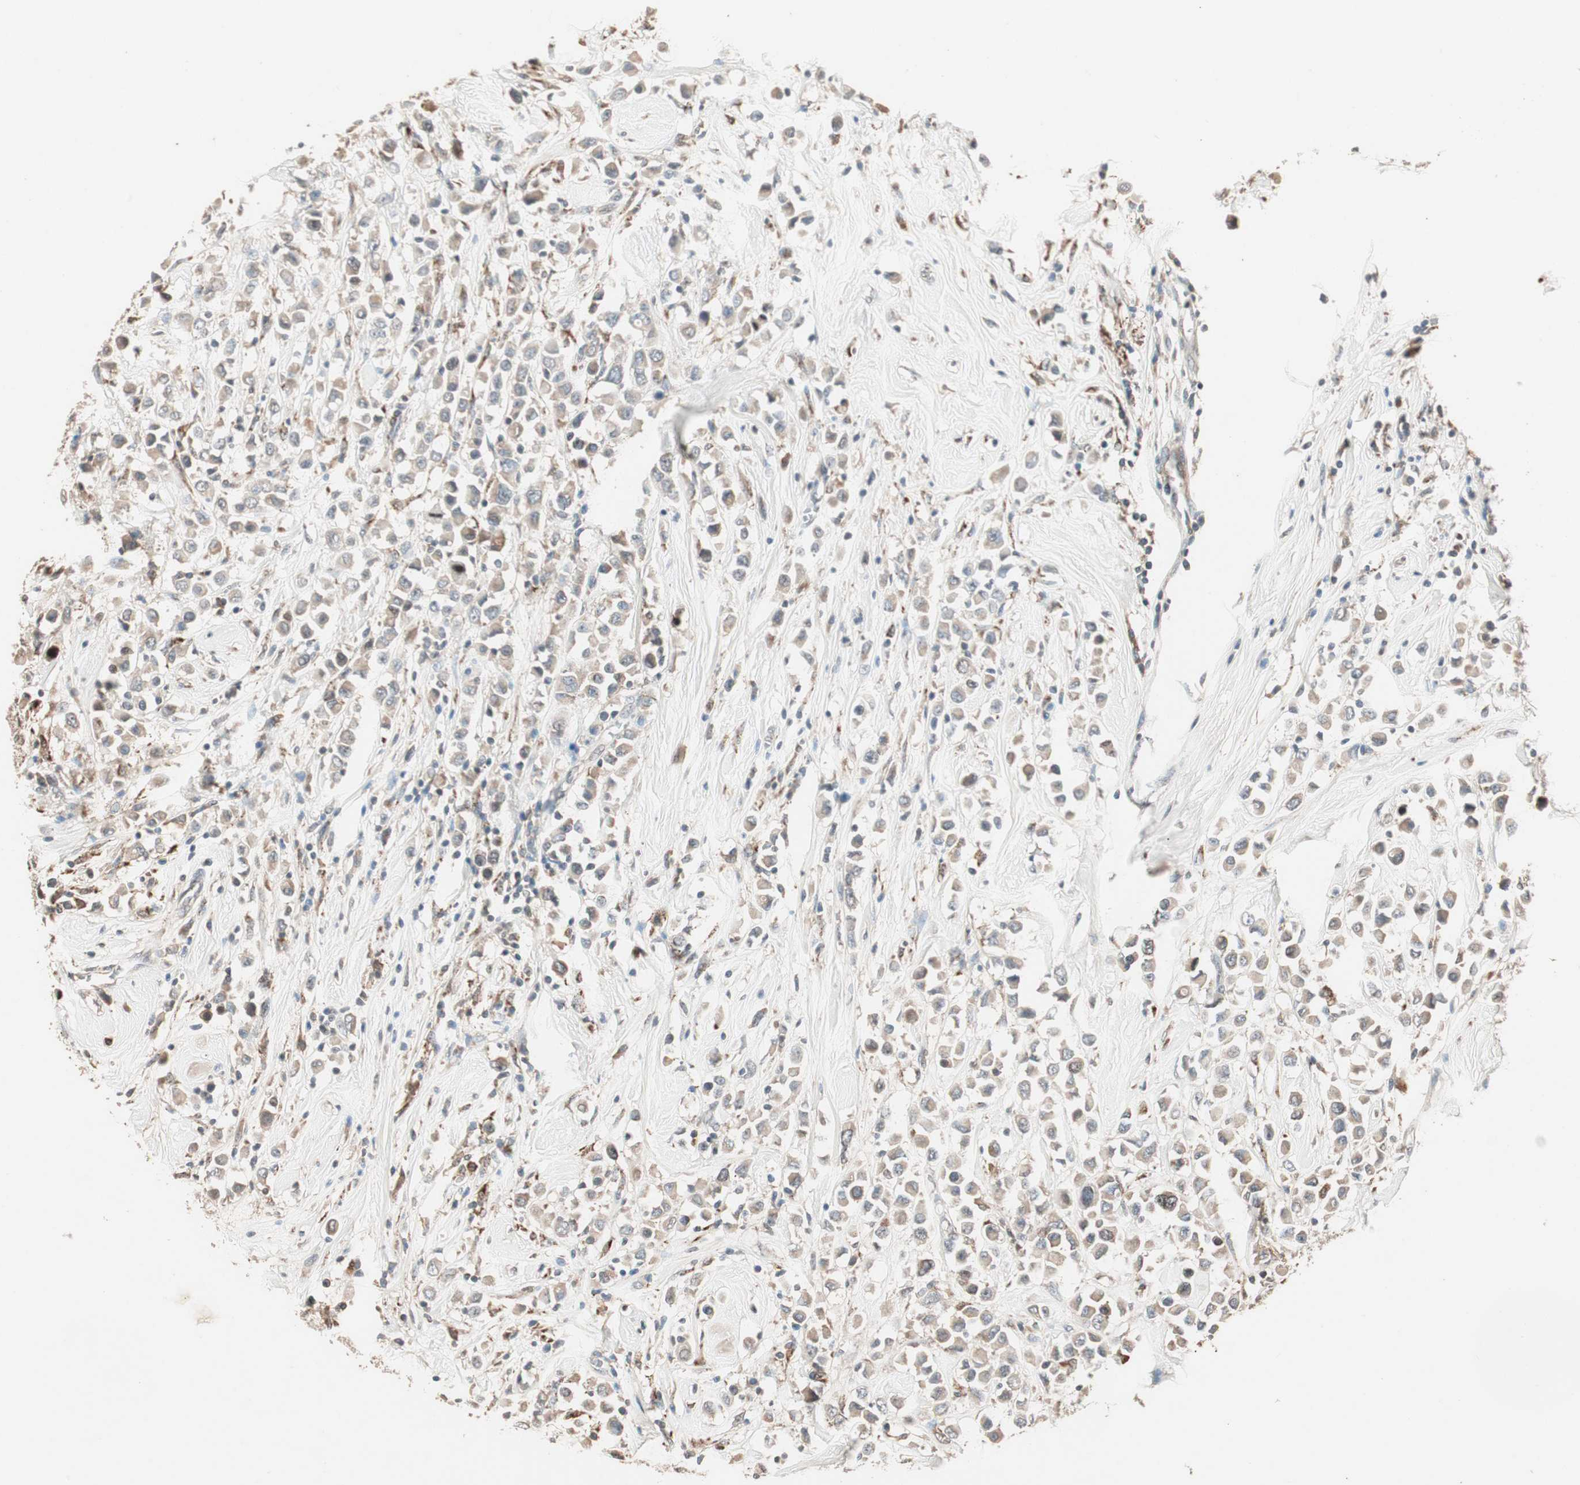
{"staining": {"intensity": "weak", "quantity": ">75%", "location": "cytoplasmic/membranous"}, "tissue": "breast cancer", "cell_type": "Tumor cells", "image_type": "cancer", "snomed": [{"axis": "morphology", "description": "Duct carcinoma"}, {"axis": "topography", "description": "Breast"}], "caption": "DAB (3,3'-diaminobenzidine) immunohistochemical staining of human breast infiltrating ductal carcinoma demonstrates weak cytoplasmic/membranous protein staining in about >75% of tumor cells.", "gene": "NFRKB", "patient": {"sex": "female", "age": 61}}